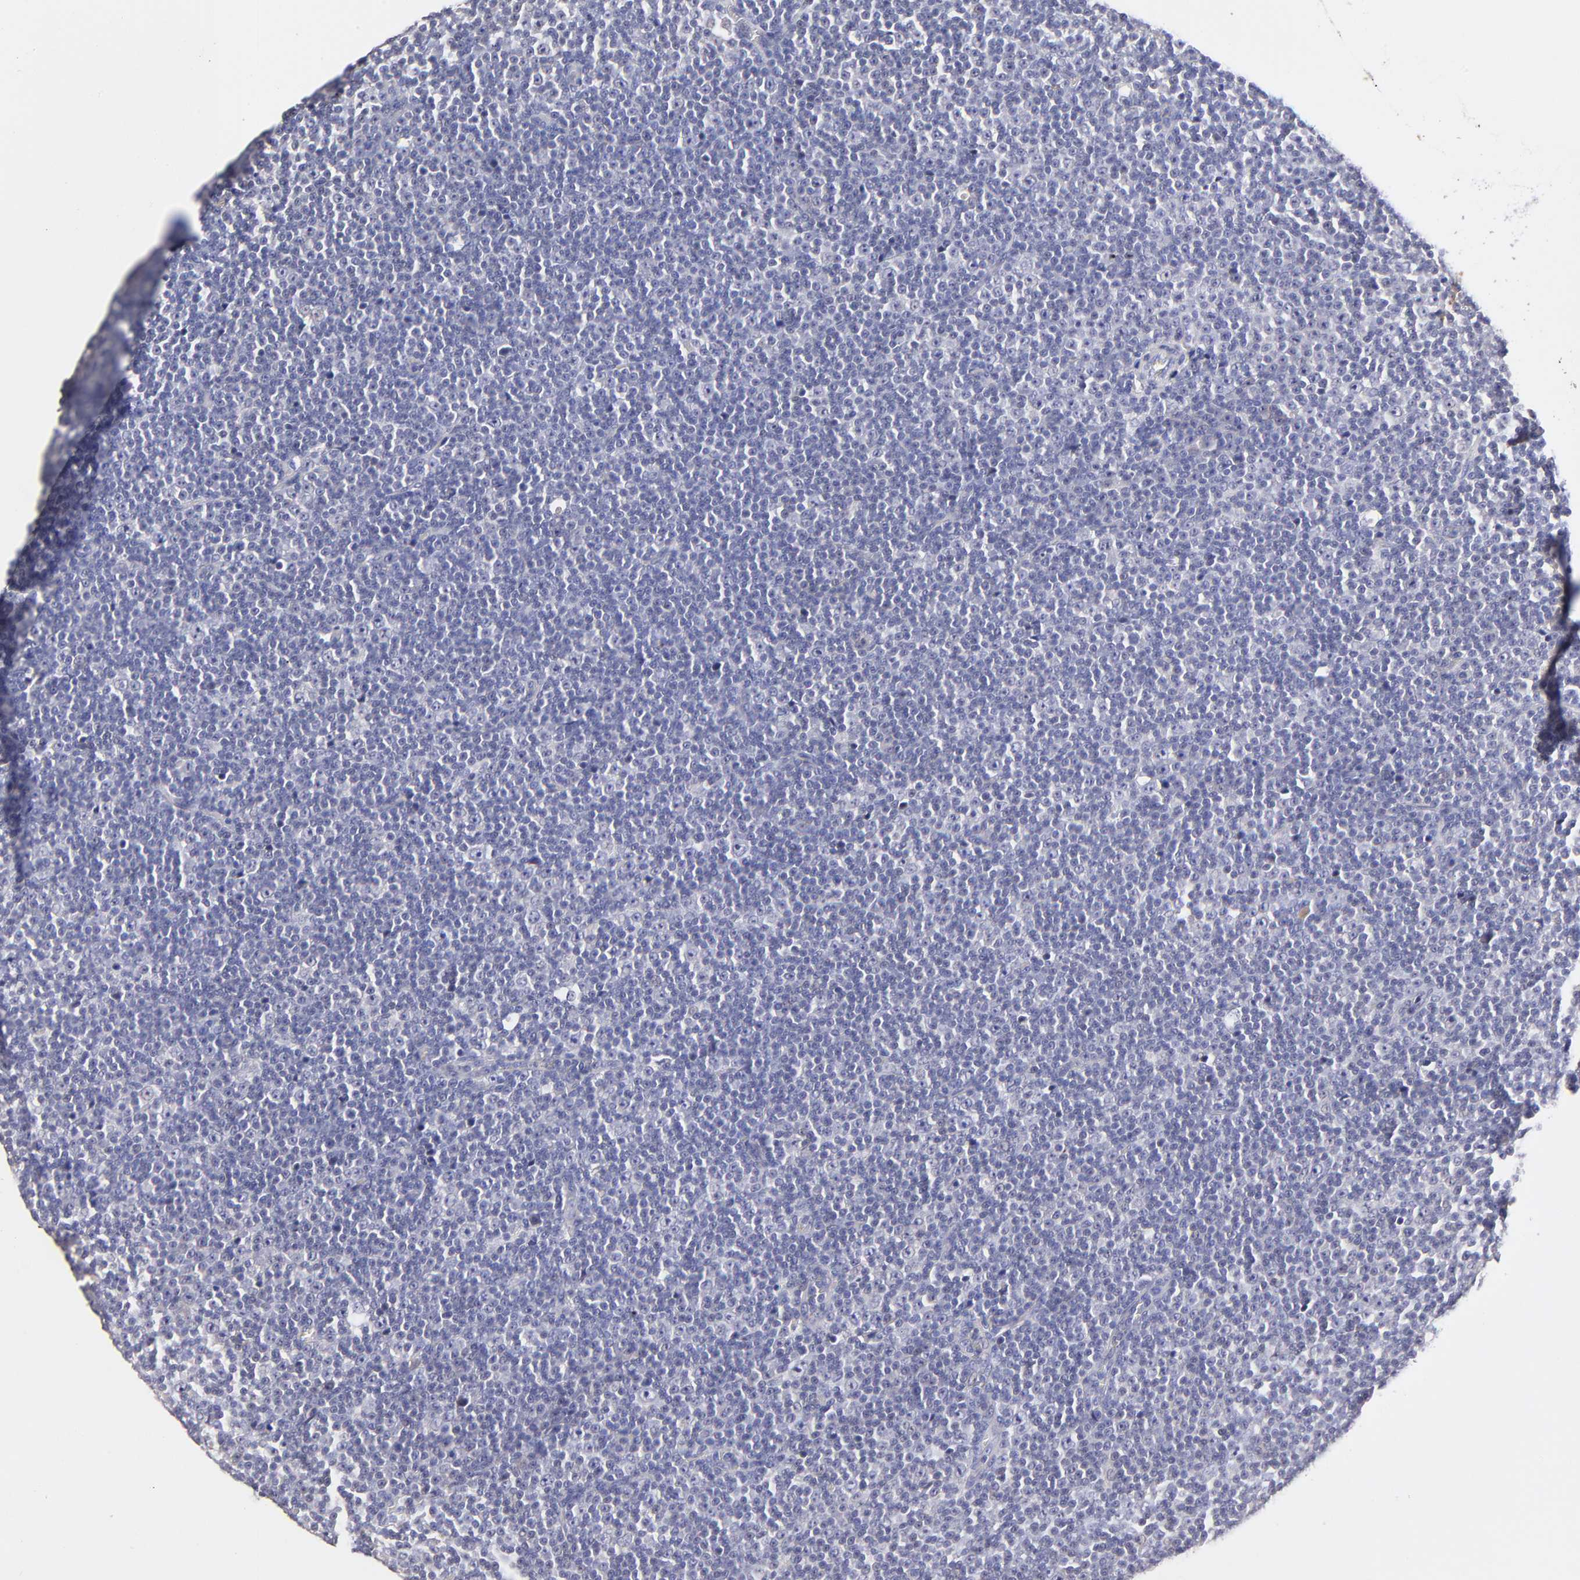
{"staining": {"intensity": "negative", "quantity": "none", "location": "none"}, "tissue": "lymphoma", "cell_type": "Tumor cells", "image_type": "cancer", "snomed": [{"axis": "morphology", "description": "Malignant lymphoma, non-Hodgkin's type, Low grade"}, {"axis": "topography", "description": "Lymph node"}], "caption": "The histopathology image exhibits no significant staining in tumor cells of lymphoma. Brightfield microscopy of immunohistochemistry (IHC) stained with DAB (3,3'-diaminobenzidine) (brown) and hematoxylin (blue), captured at high magnification.", "gene": "BTG2", "patient": {"sex": "female", "age": 67}}